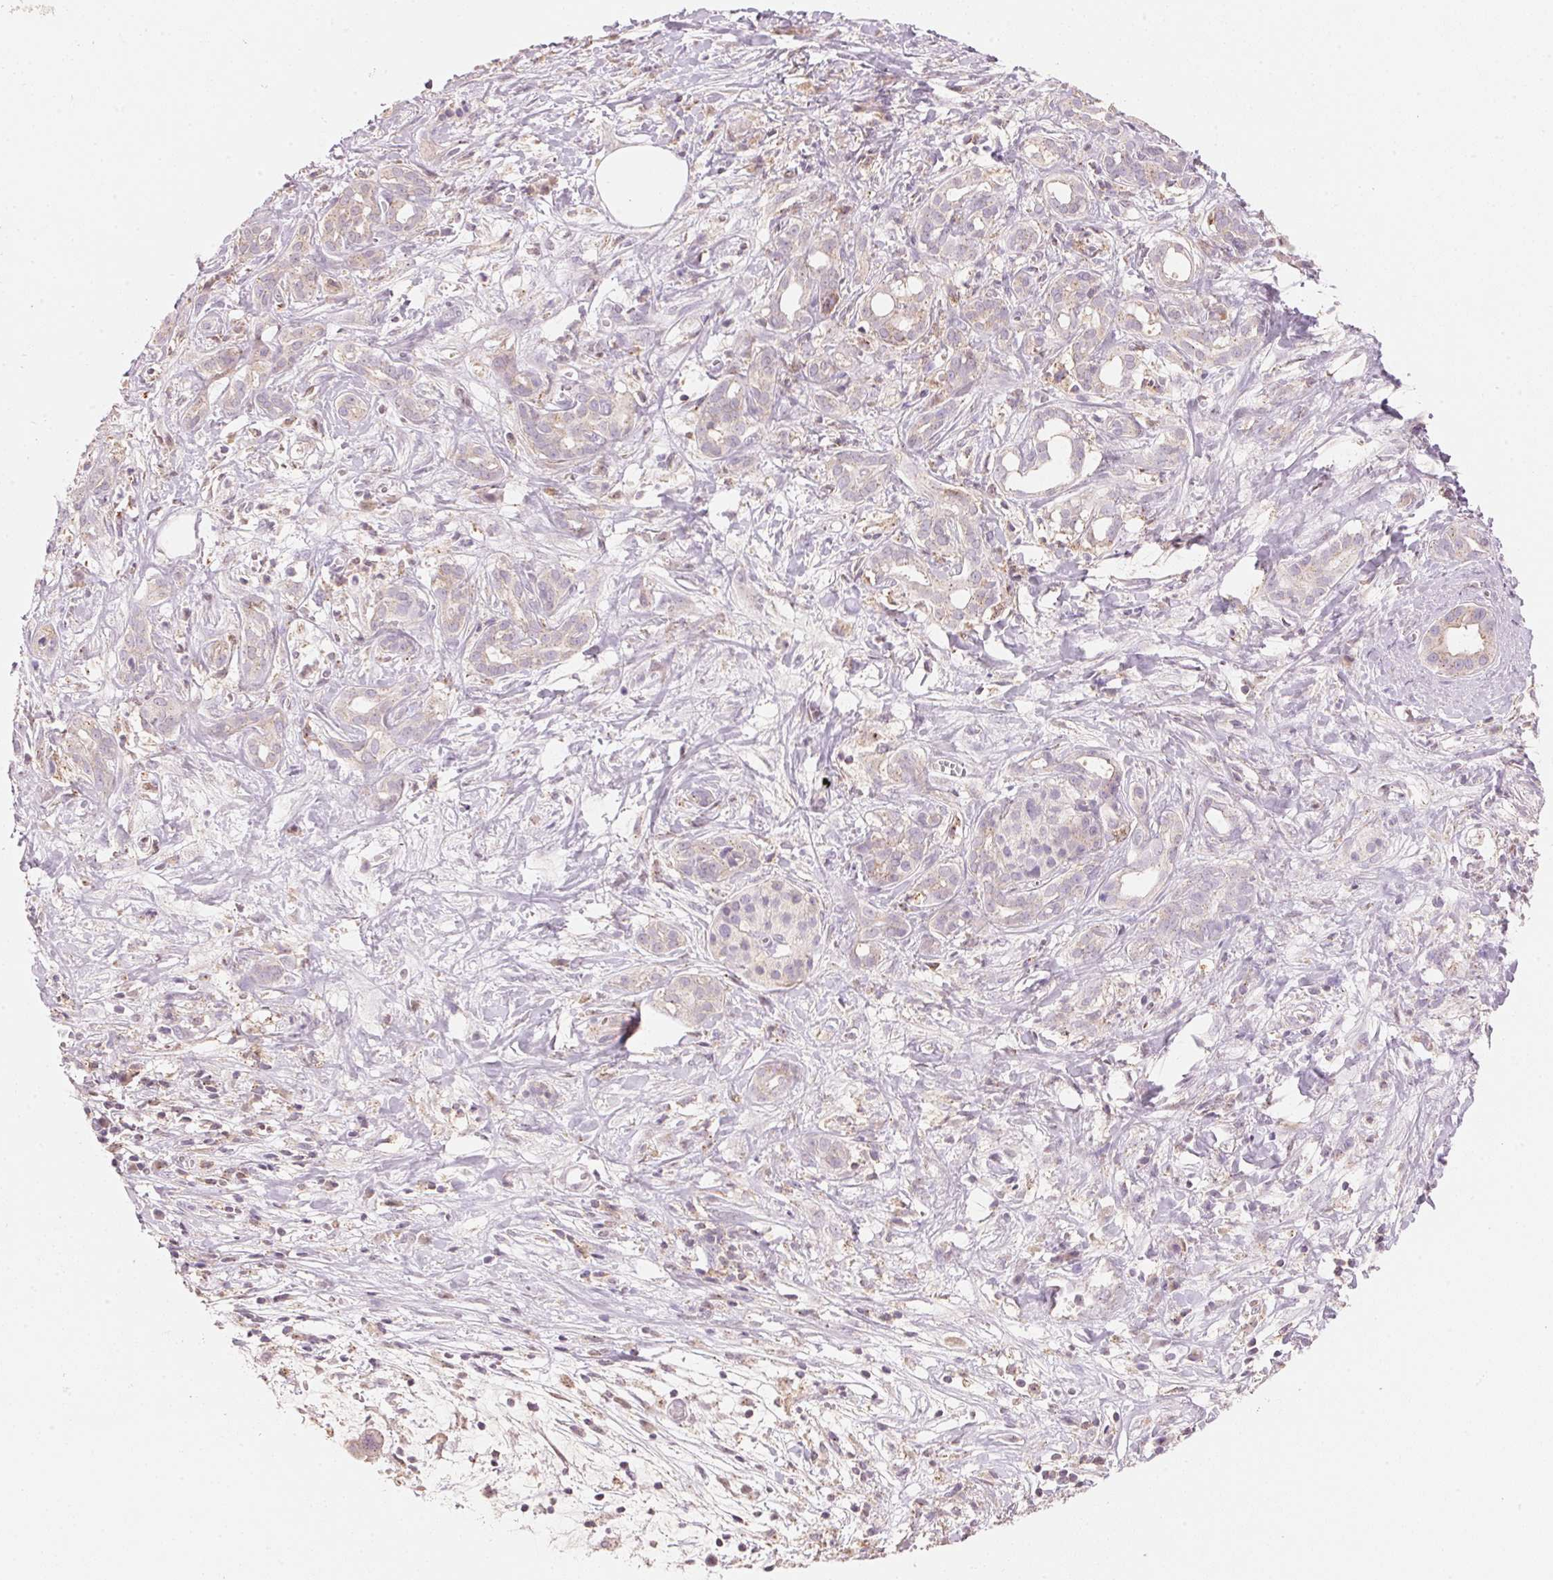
{"staining": {"intensity": "negative", "quantity": "none", "location": "none"}, "tissue": "pancreatic cancer", "cell_type": "Tumor cells", "image_type": "cancer", "snomed": [{"axis": "morphology", "description": "Adenocarcinoma, NOS"}, {"axis": "topography", "description": "Pancreas"}], "caption": "Immunohistochemical staining of adenocarcinoma (pancreatic) demonstrates no significant positivity in tumor cells.", "gene": "HOXB13", "patient": {"sex": "male", "age": 61}}